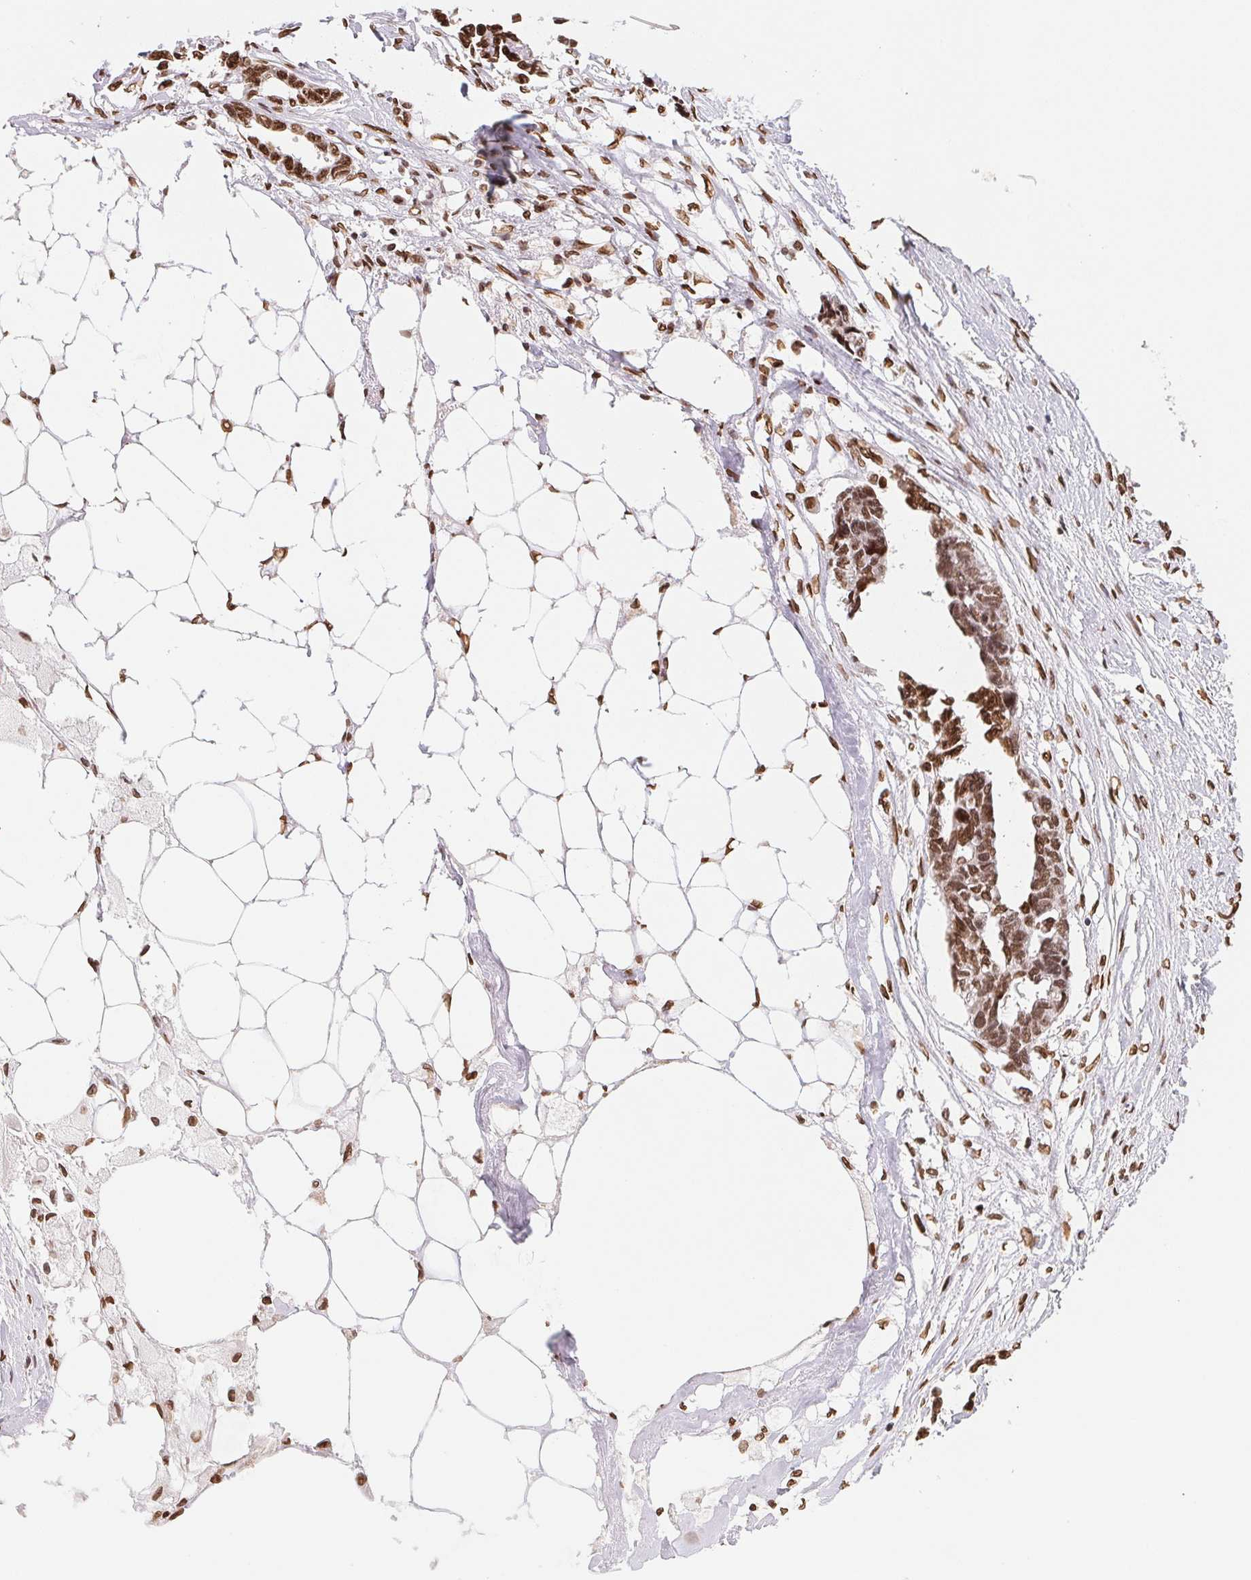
{"staining": {"intensity": "moderate", "quantity": ">75%", "location": "nuclear"}, "tissue": "ovarian cancer", "cell_type": "Tumor cells", "image_type": "cancer", "snomed": [{"axis": "morphology", "description": "Cystadenocarcinoma, serous, NOS"}, {"axis": "topography", "description": "Ovary"}], "caption": "Serous cystadenocarcinoma (ovarian) was stained to show a protein in brown. There is medium levels of moderate nuclear expression in about >75% of tumor cells.", "gene": "SAP30BP", "patient": {"sex": "female", "age": 69}}